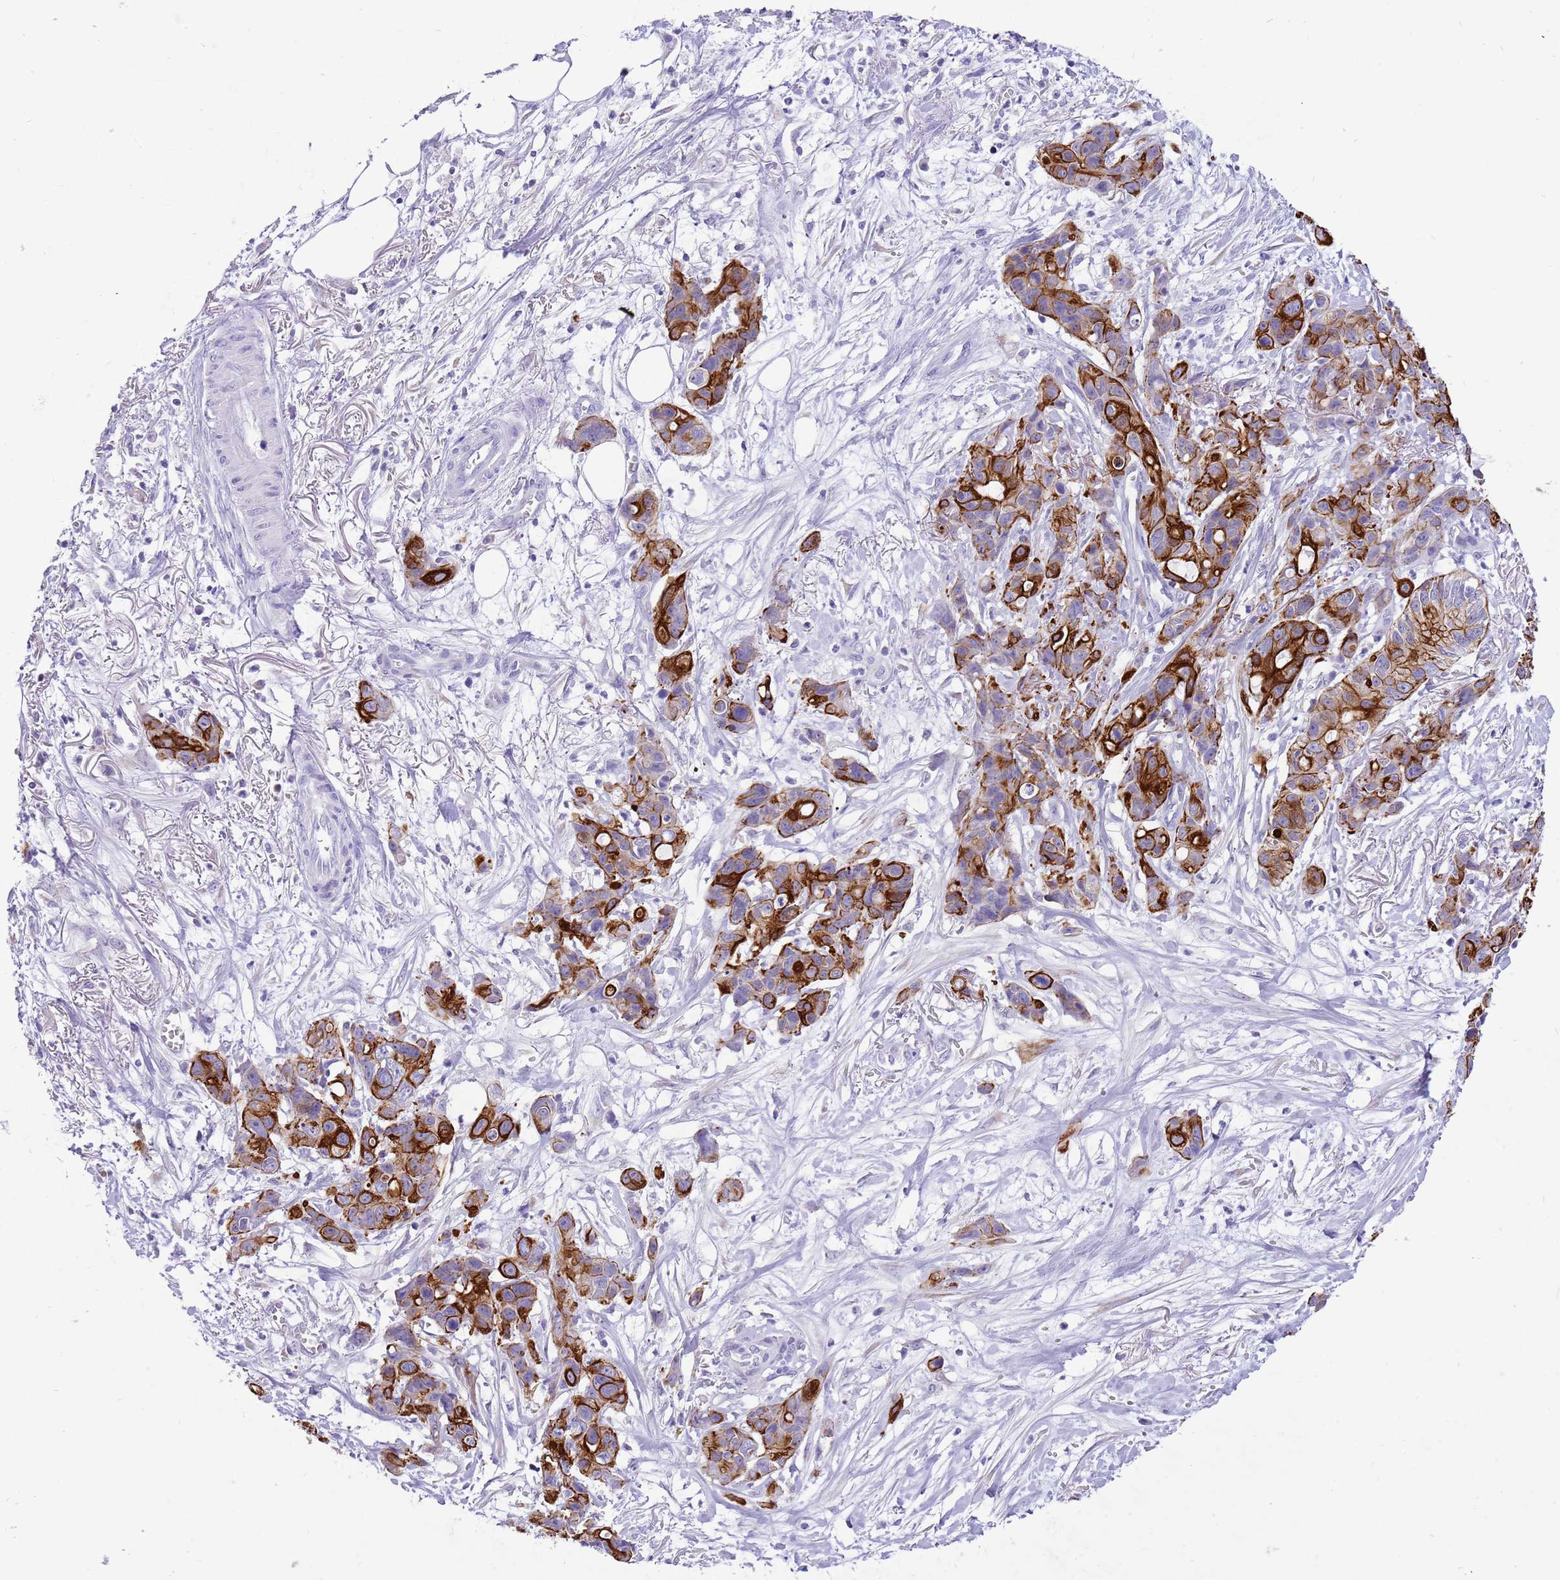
{"staining": {"intensity": "strong", "quantity": ">75%", "location": "cytoplasmic/membranous"}, "tissue": "ovarian cancer", "cell_type": "Tumor cells", "image_type": "cancer", "snomed": [{"axis": "morphology", "description": "Cystadenocarcinoma, mucinous, NOS"}, {"axis": "topography", "description": "Ovary"}], "caption": "Protein staining of ovarian mucinous cystadenocarcinoma tissue displays strong cytoplasmic/membranous staining in approximately >75% of tumor cells. (DAB IHC, brown staining for protein, blue staining for nuclei).", "gene": "R3HDM4", "patient": {"sex": "female", "age": 70}}